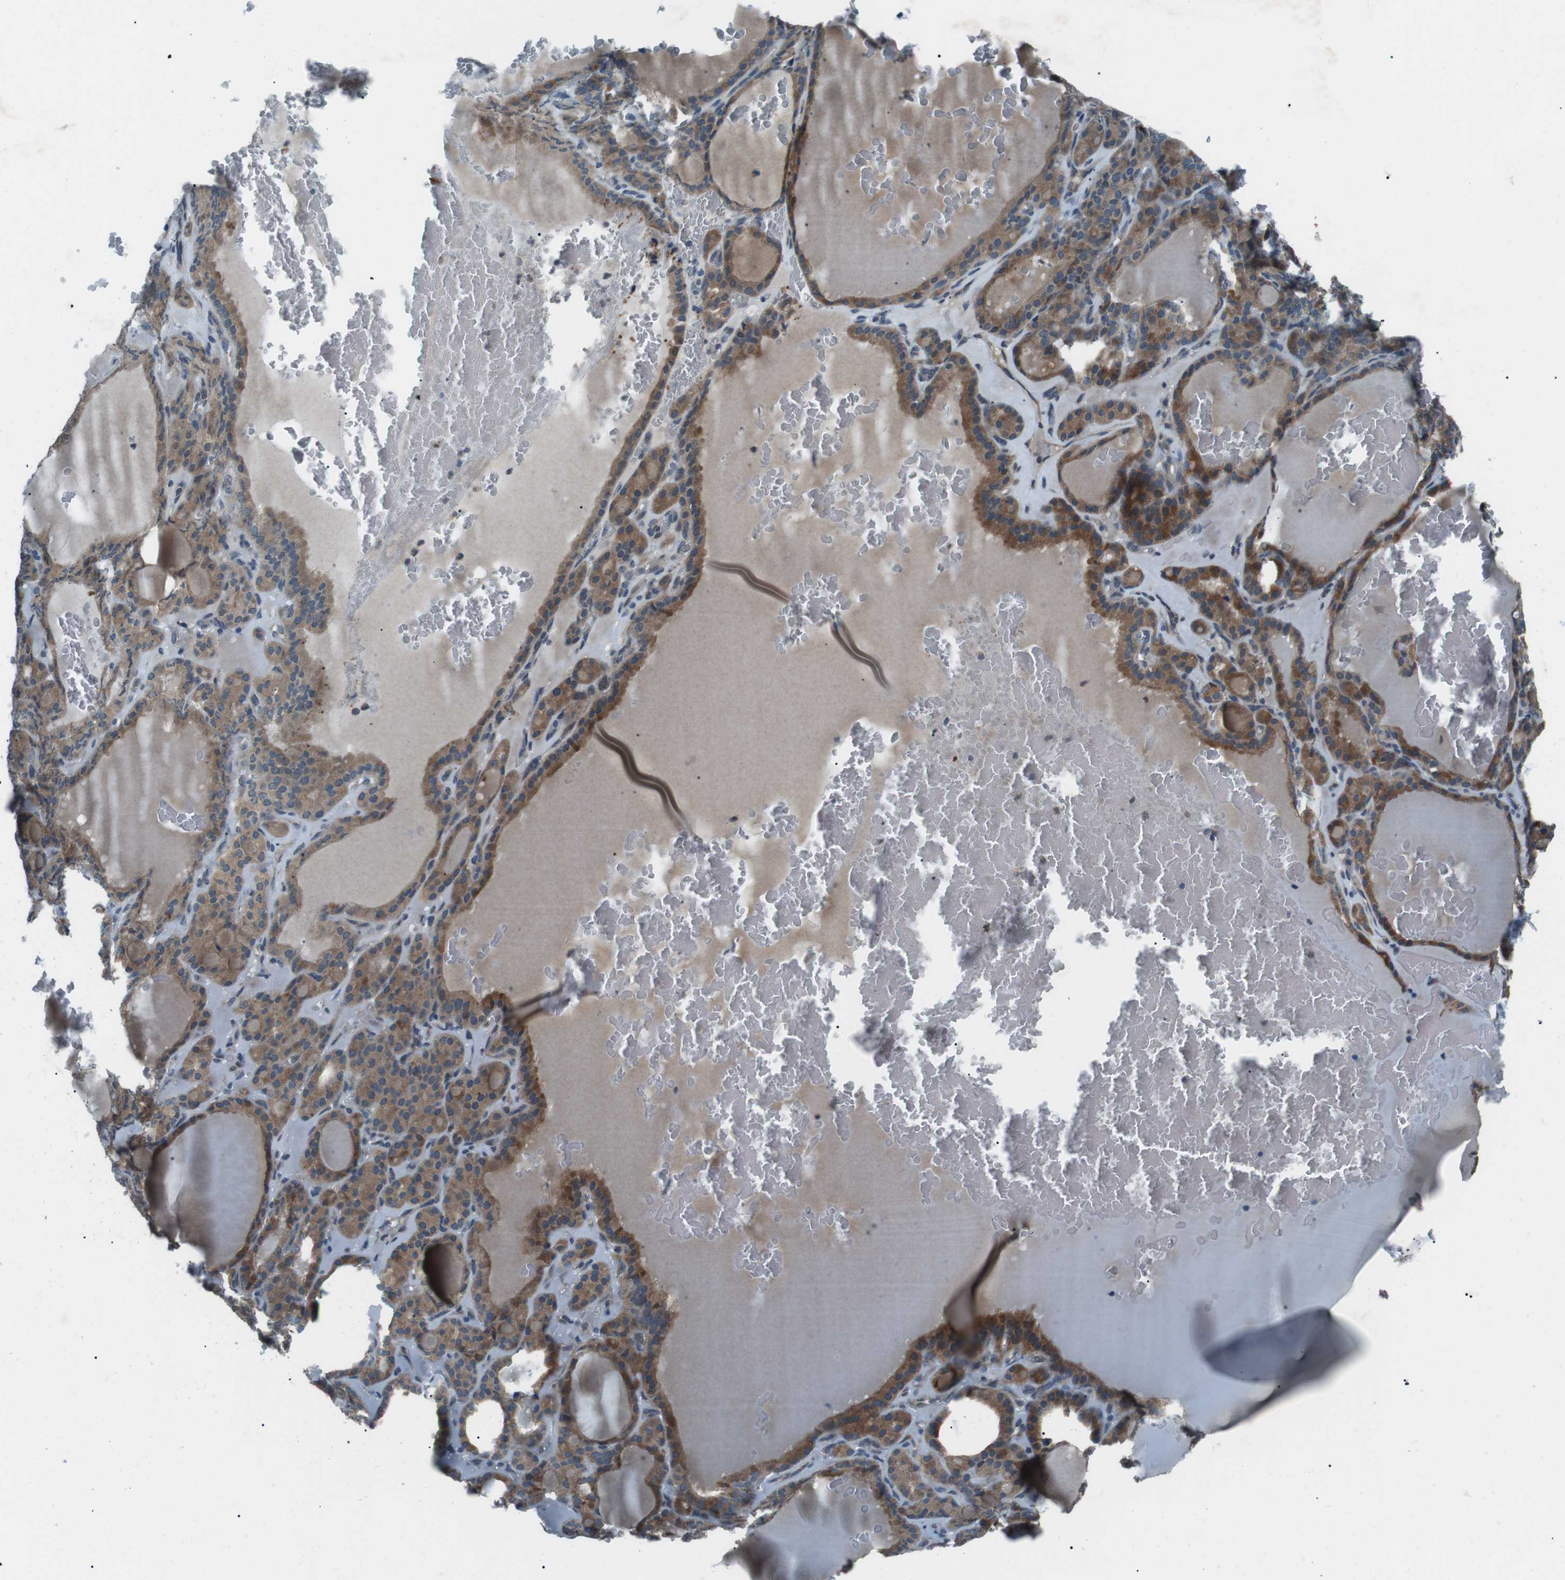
{"staining": {"intensity": "moderate", "quantity": ">75%", "location": "cytoplasmic/membranous"}, "tissue": "thyroid gland", "cell_type": "Glandular cells", "image_type": "normal", "snomed": [{"axis": "morphology", "description": "Normal tissue, NOS"}, {"axis": "topography", "description": "Thyroid gland"}], "caption": "The micrograph demonstrates immunohistochemical staining of normal thyroid gland. There is moderate cytoplasmic/membranous positivity is seen in approximately >75% of glandular cells.", "gene": "LRIG2", "patient": {"sex": "female", "age": 28}}